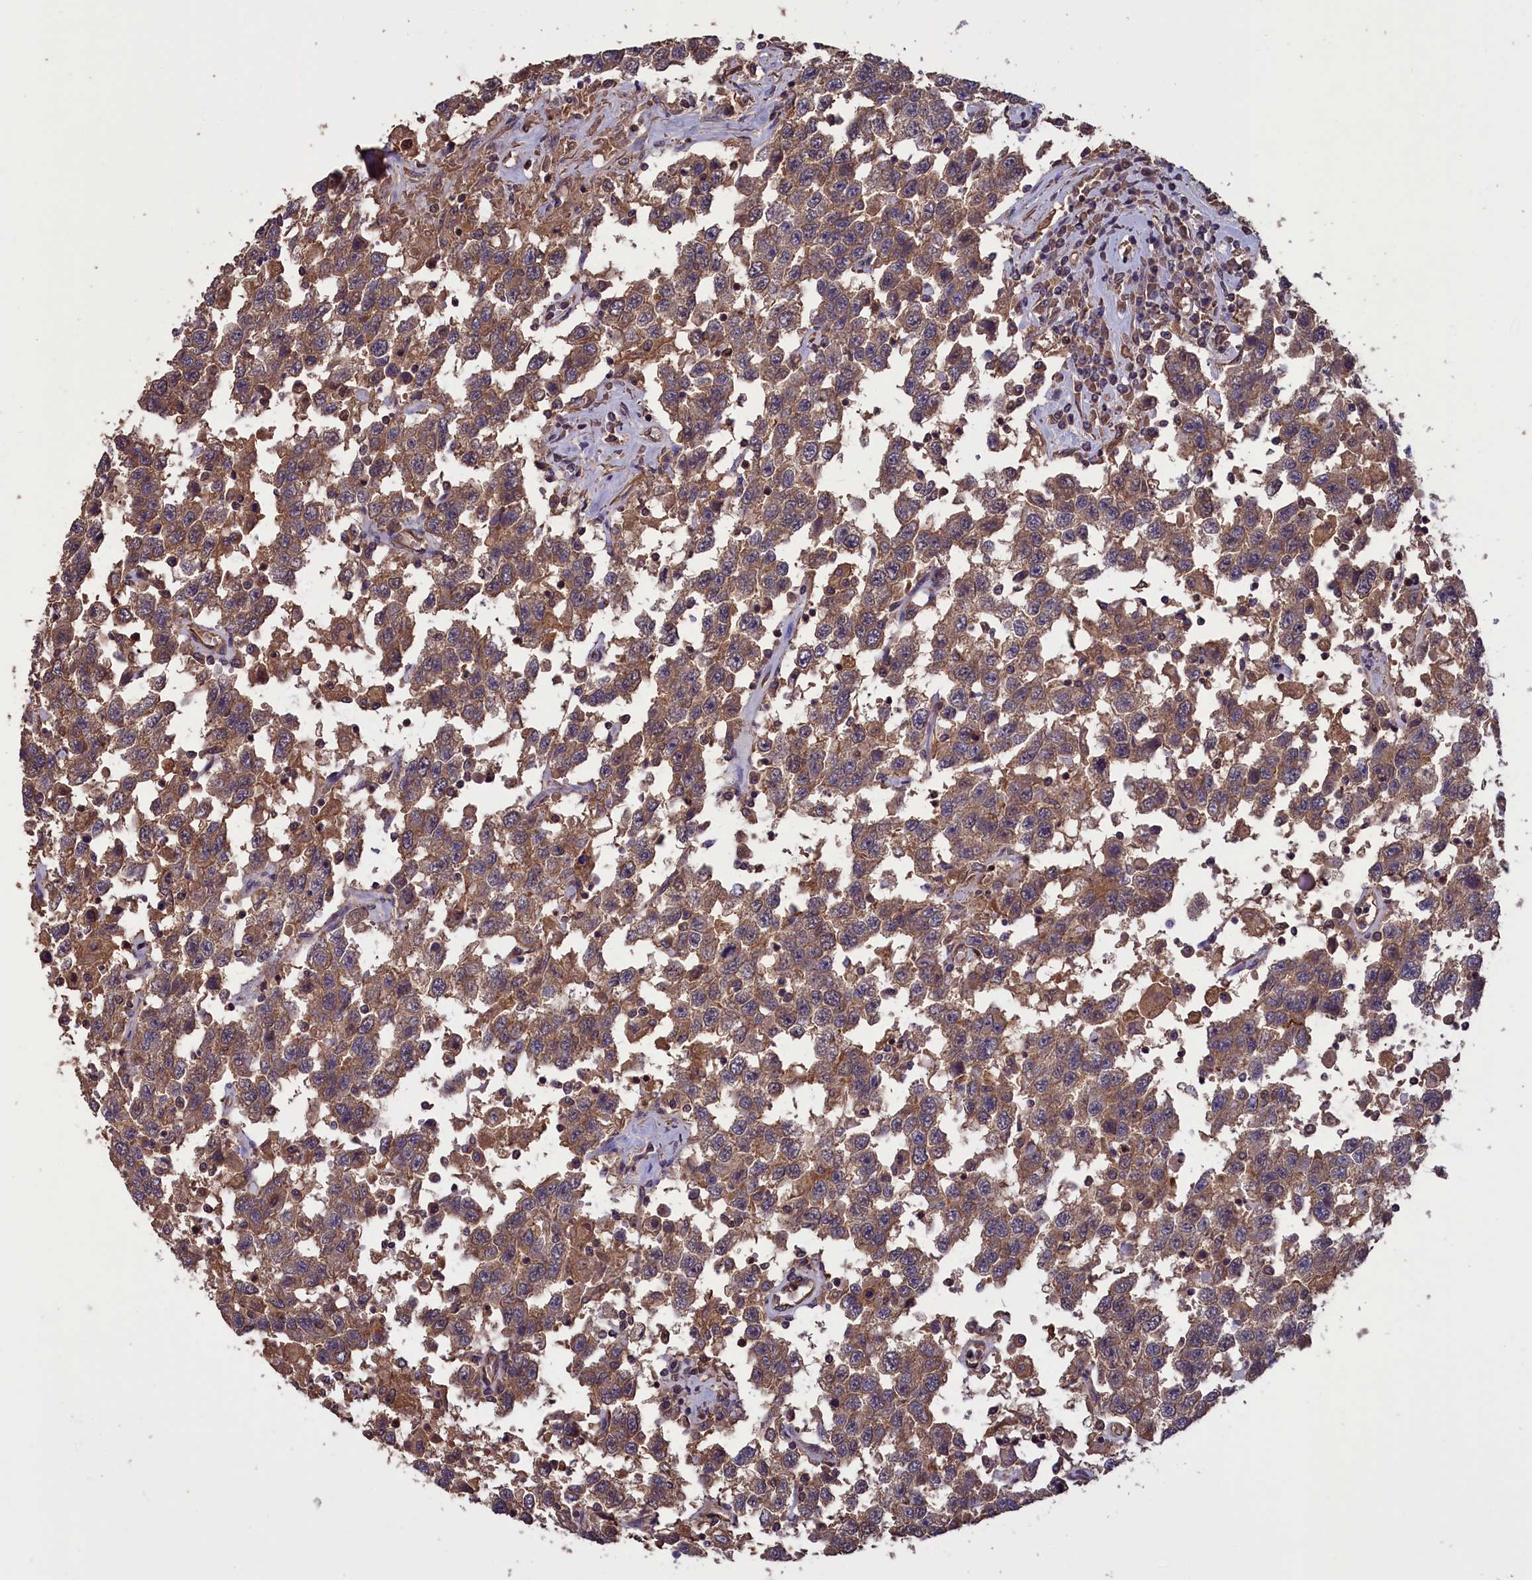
{"staining": {"intensity": "moderate", "quantity": ">75%", "location": "cytoplasmic/membranous"}, "tissue": "testis cancer", "cell_type": "Tumor cells", "image_type": "cancer", "snomed": [{"axis": "morphology", "description": "Seminoma, NOS"}, {"axis": "topography", "description": "Testis"}], "caption": "Protein staining exhibits moderate cytoplasmic/membranous staining in approximately >75% of tumor cells in seminoma (testis). The staining was performed using DAB (3,3'-diaminobenzidine) to visualize the protein expression in brown, while the nuclei were stained in blue with hematoxylin (Magnification: 20x).", "gene": "DAPK3", "patient": {"sex": "male", "age": 41}}